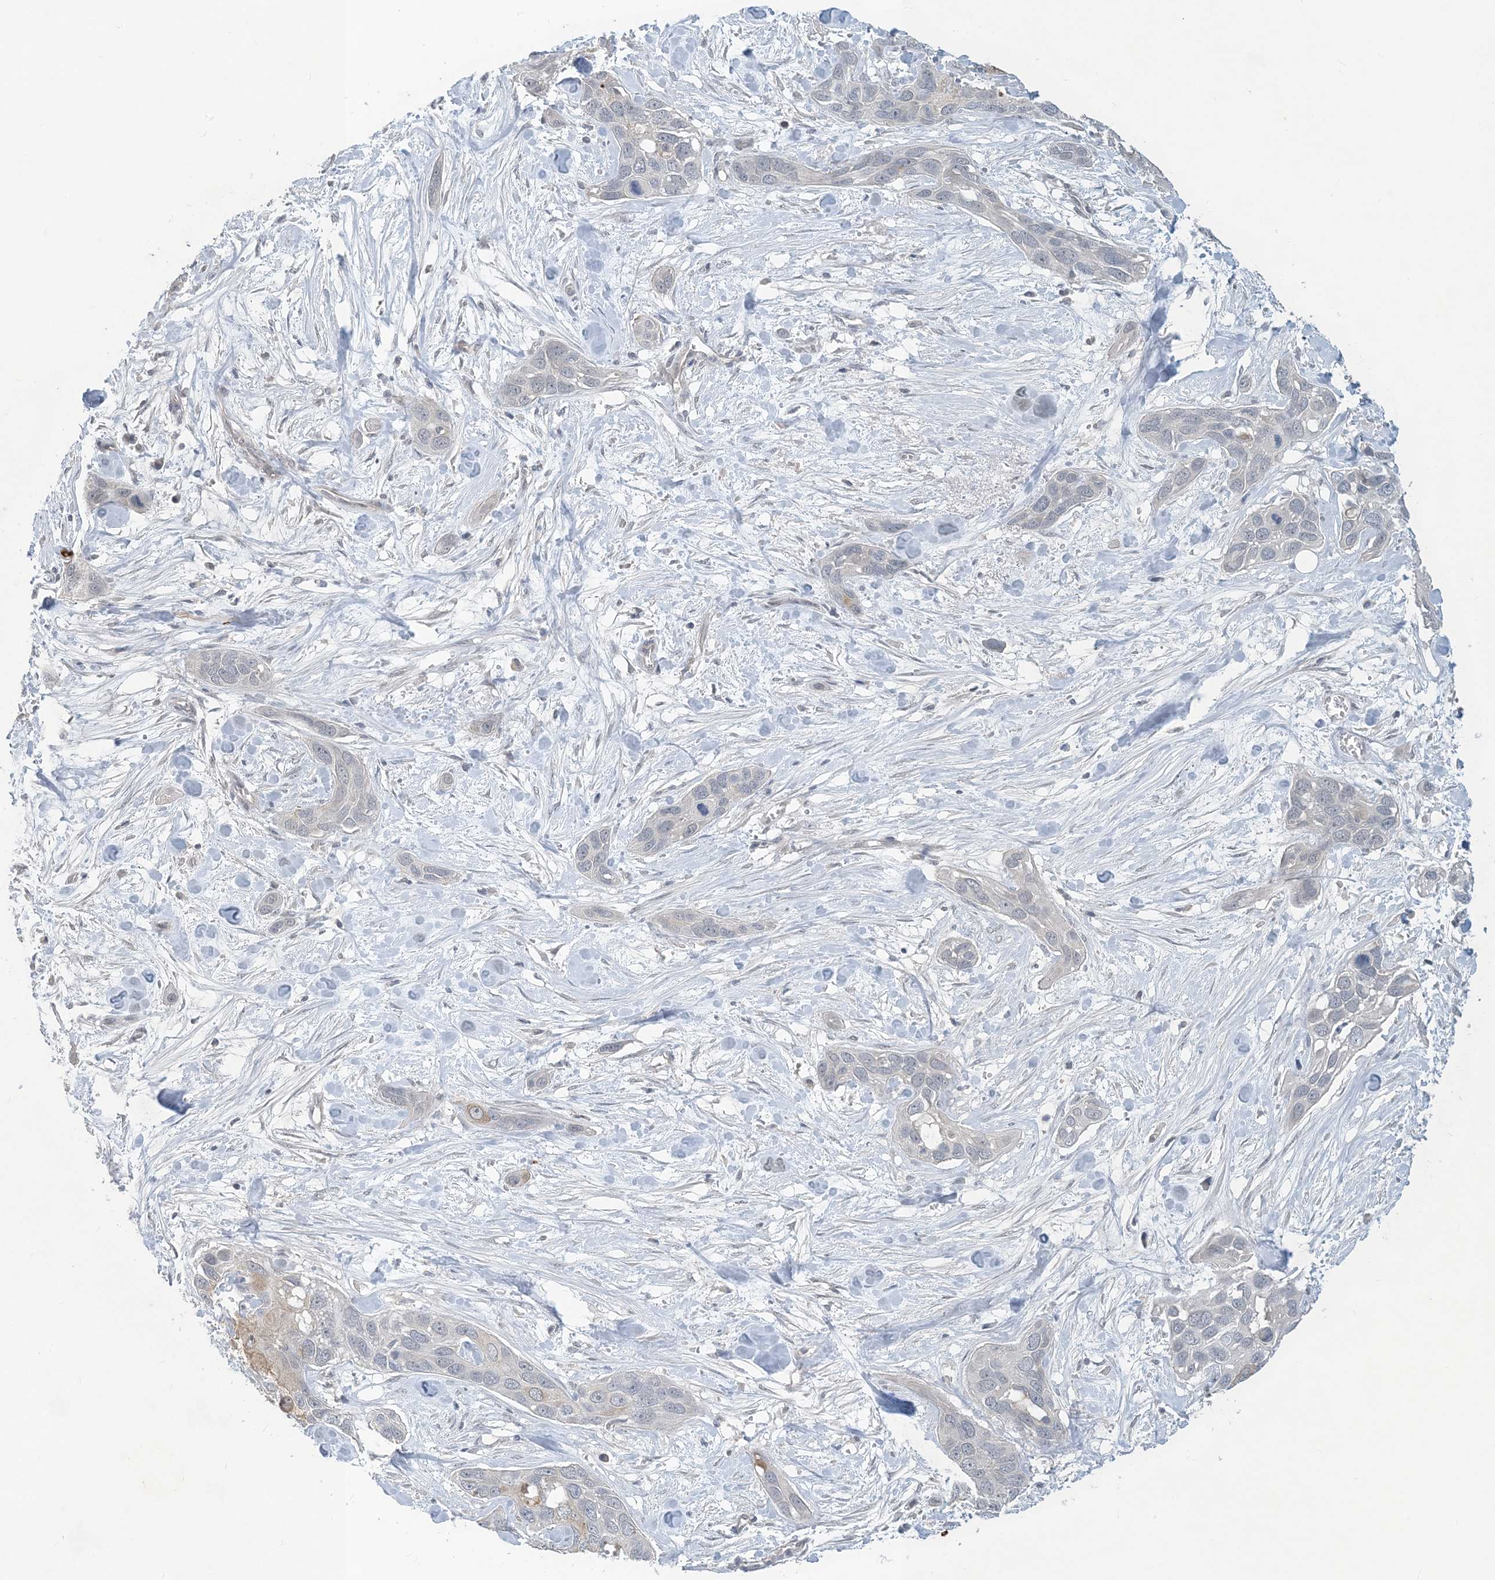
{"staining": {"intensity": "negative", "quantity": "none", "location": "none"}, "tissue": "pancreatic cancer", "cell_type": "Tumor cells", "image_type": "cancer", "snomed": [{"axis": "morphology", "description": "Adenocarcinoma, NOS"}, {"axis": "topography", "description": "Pancreas"}], "caption": "DAB (3,3'-diaminobenzidine) immunohistochemical staining of human pancreatic cancer (adenocarcinoma) exhibits no significant expression in tumor cells.", "gene": "CDS1", "patient": {"sex": "female", "age": 60}}